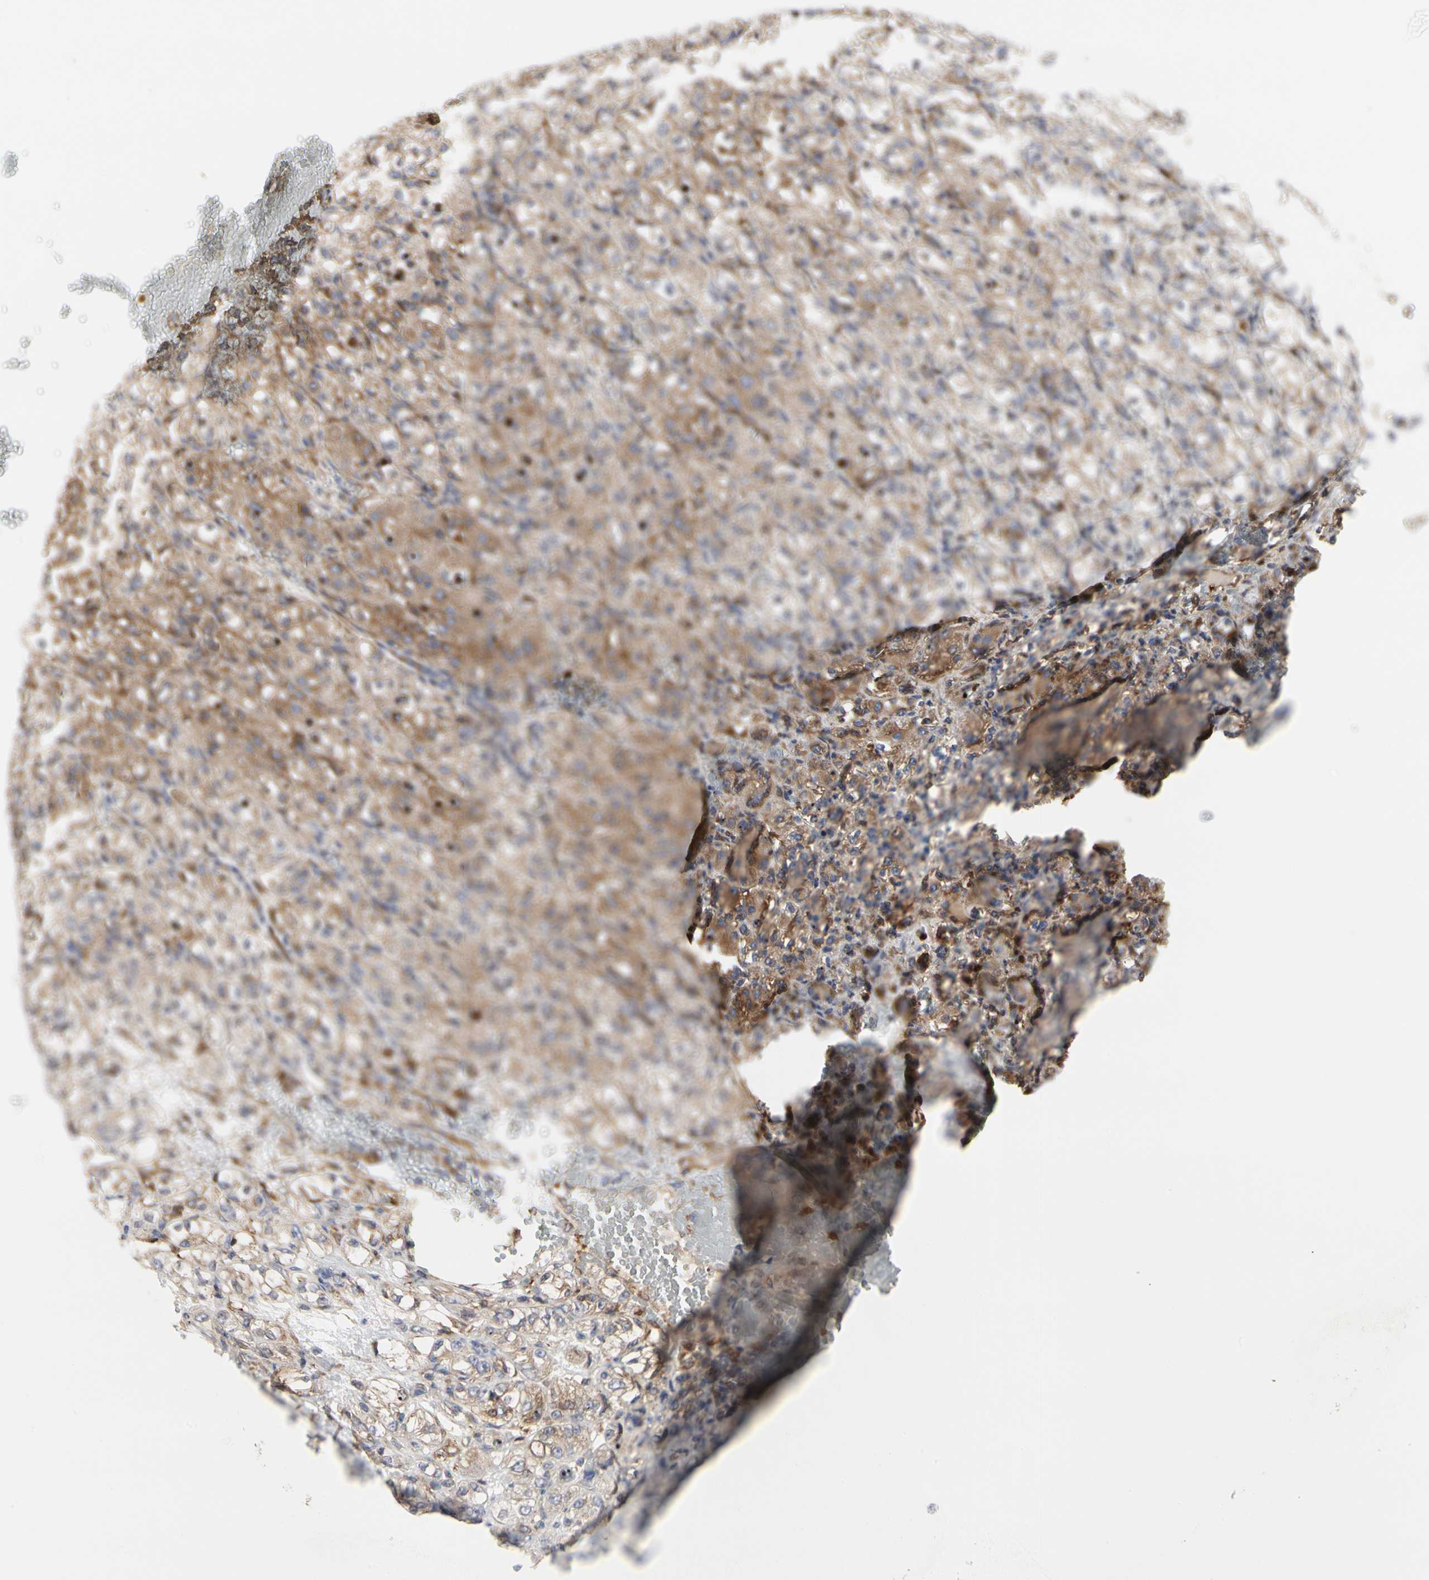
{"staining": {"intensity": "moderate", "quantity": ">75%", "location": "cytoplasmic/membranous"}, "tissue": "renal cancer", "cell_type": "Tumor cells", "image_type": "cancer", "snomed": [{"axis": "morphology", "description": "Normal tissue, NOS"}, {"axis": "morphology", "description": "Adenocarcinoma, NOS"}, {"axis": "topography", "description": "Kidney"}], "caption": "Renal adenocarcinoma stained for a protein (brown) displays moderate cytoplasmic/membranous positive staining in about >75% of tumor cells.", "gene": "C3orf52", "patient": {"sex": "male", "age": 61}}